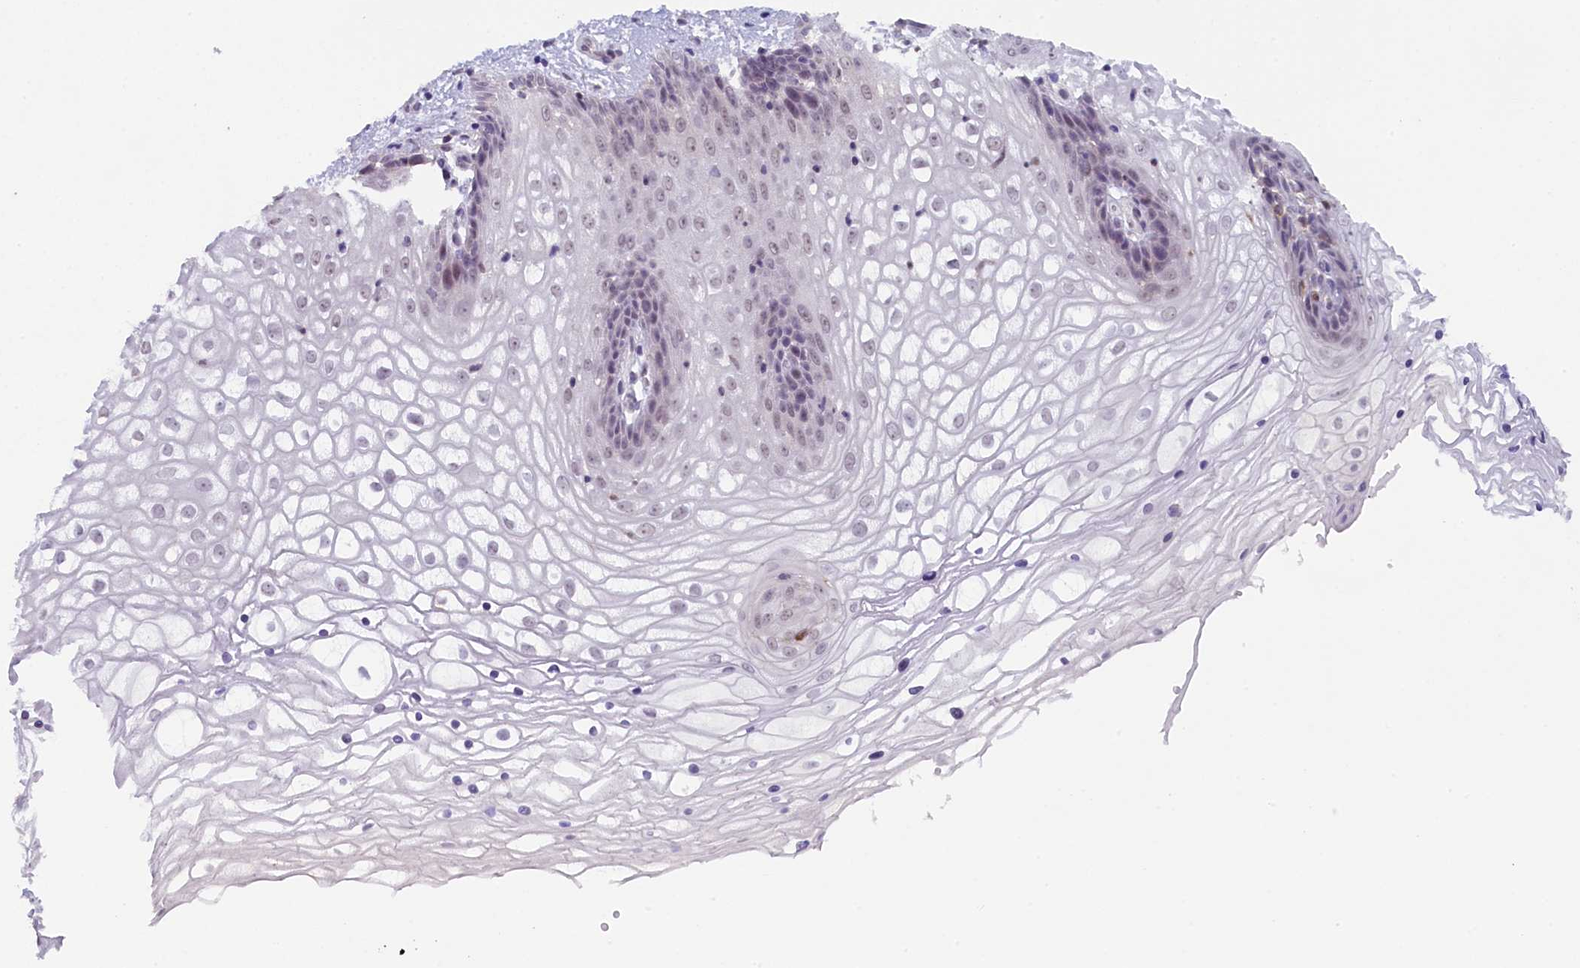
{"staining": {"intensity": "weak", "quantity": "25%-75%", "location": "nuclear"}, "tissue": "vagina", "cell_type": "Squamous epithelial cells", "image_type": "normal", "snomed": [{"axis": "morphology", "description": "Normal tissue, NOS"}, {"axis": "topography", "description": "Vagina"}], "caption": "Immunohistochemical staining of benign human vagina demonstrates low levels of weak nuclear positivity in approximately 25%-75% of squamous epithelial cells. The staining was performed using DAB (3,3'-diaminobenzidine) to visualize the protein expression in brown, while the nuclei were stained in blue with hematoxylin (Magnification: 20x).", "gene": "CRAMP1", "patient": {"sex": "female", "age": 34}}